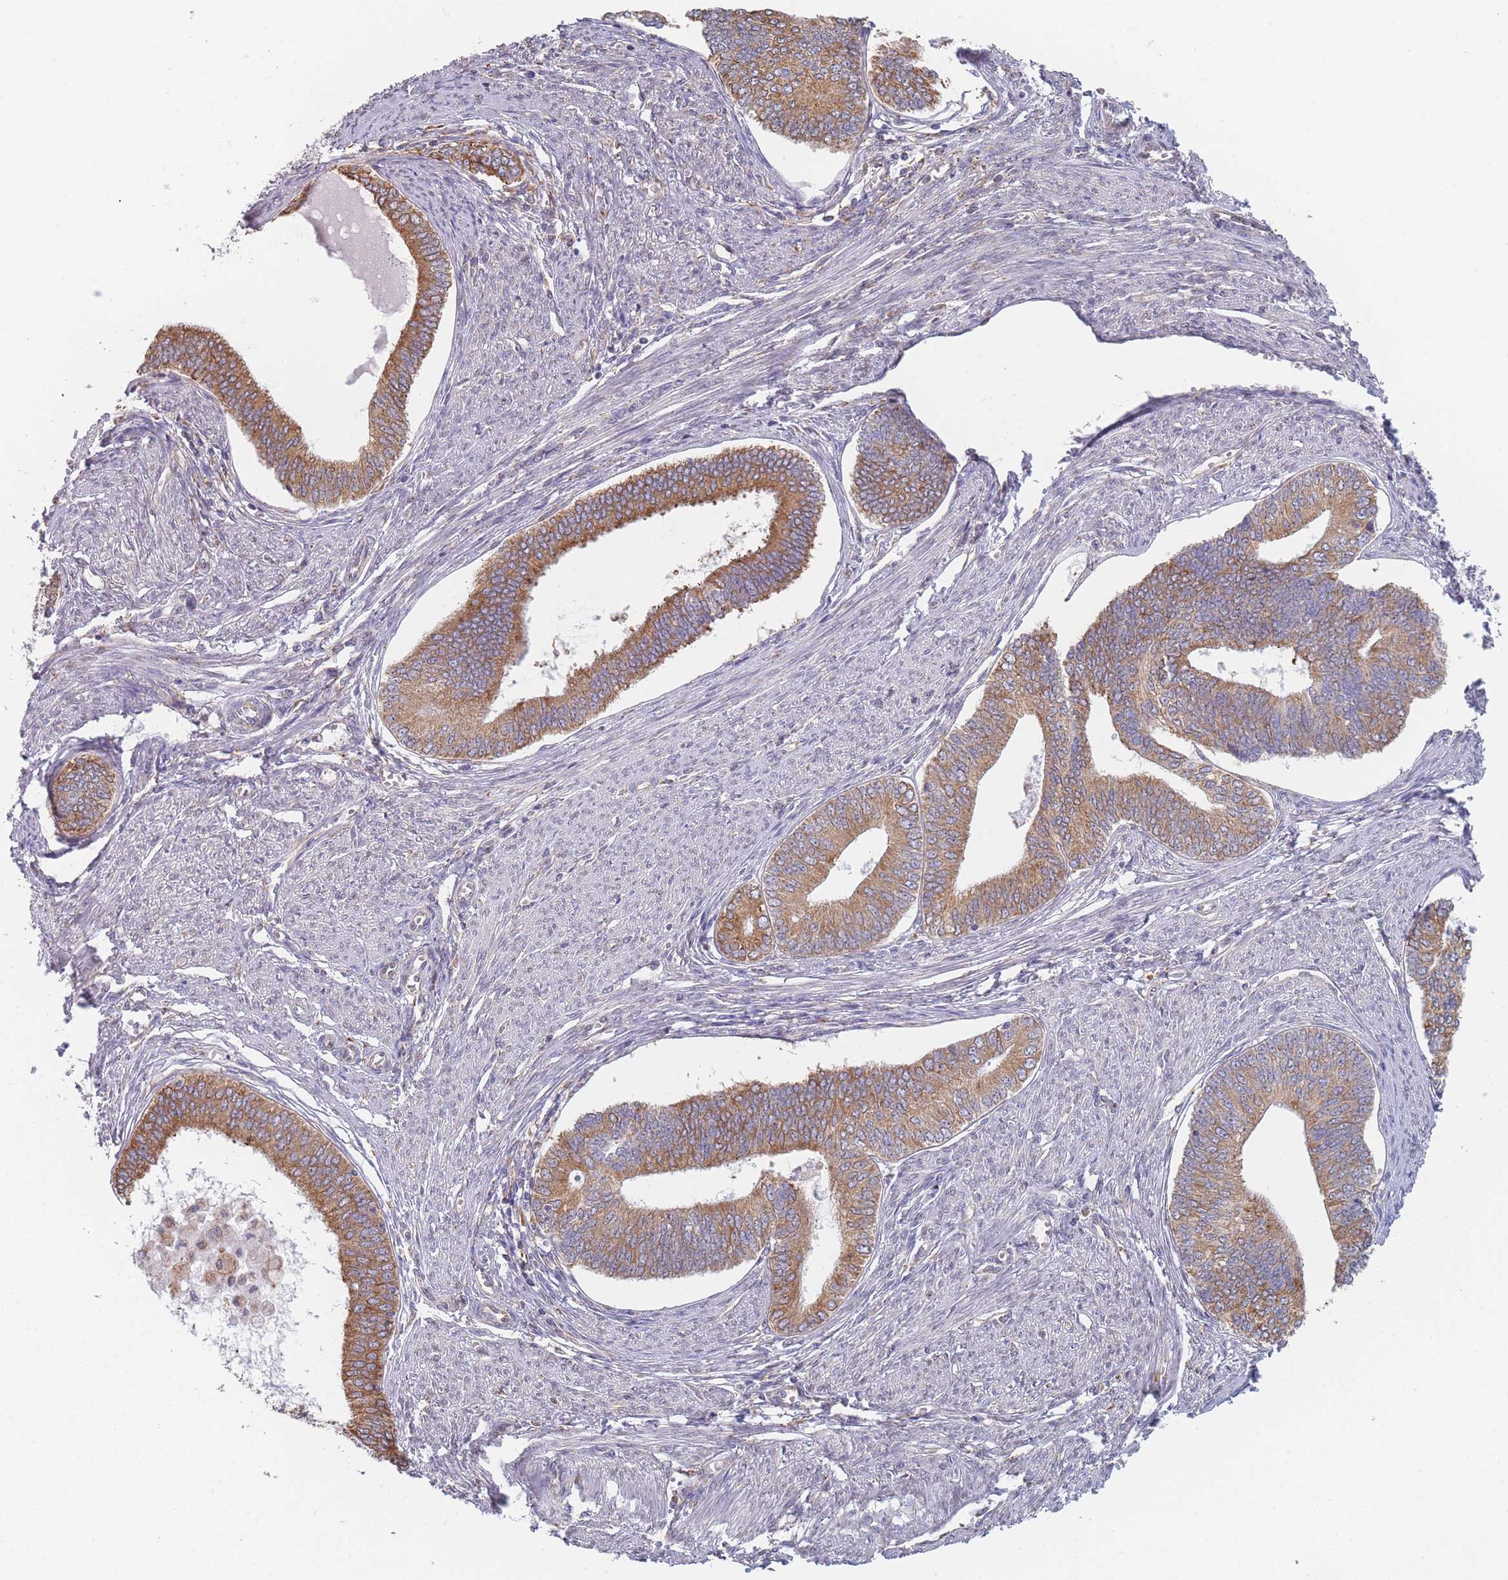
{"staining": {"intensity": "moderate", "quantity": ">75%", "location": "cytoplasmic/membranous"}, "tissue": "endometrial cancer", "cell_type": "Tumor cells", "image_type": "cancer", "snomed": [{"axis": "morphology", "description": "Adenocarcinoma, NOS"}, {"axis": "topography", "description": "Endometrium"}], "caption": "High-power microscopy captured an IHC micrograph of adenocarcinoma (endometrial), revealing moderate cytoplasmic/membranous positivity in about >75% of tumor cells. The protein of interest is shown in brown color, while the nuclei are stained blue.", "gene": "OR7C2", "patient": {"sex": "female", "age": 68}}